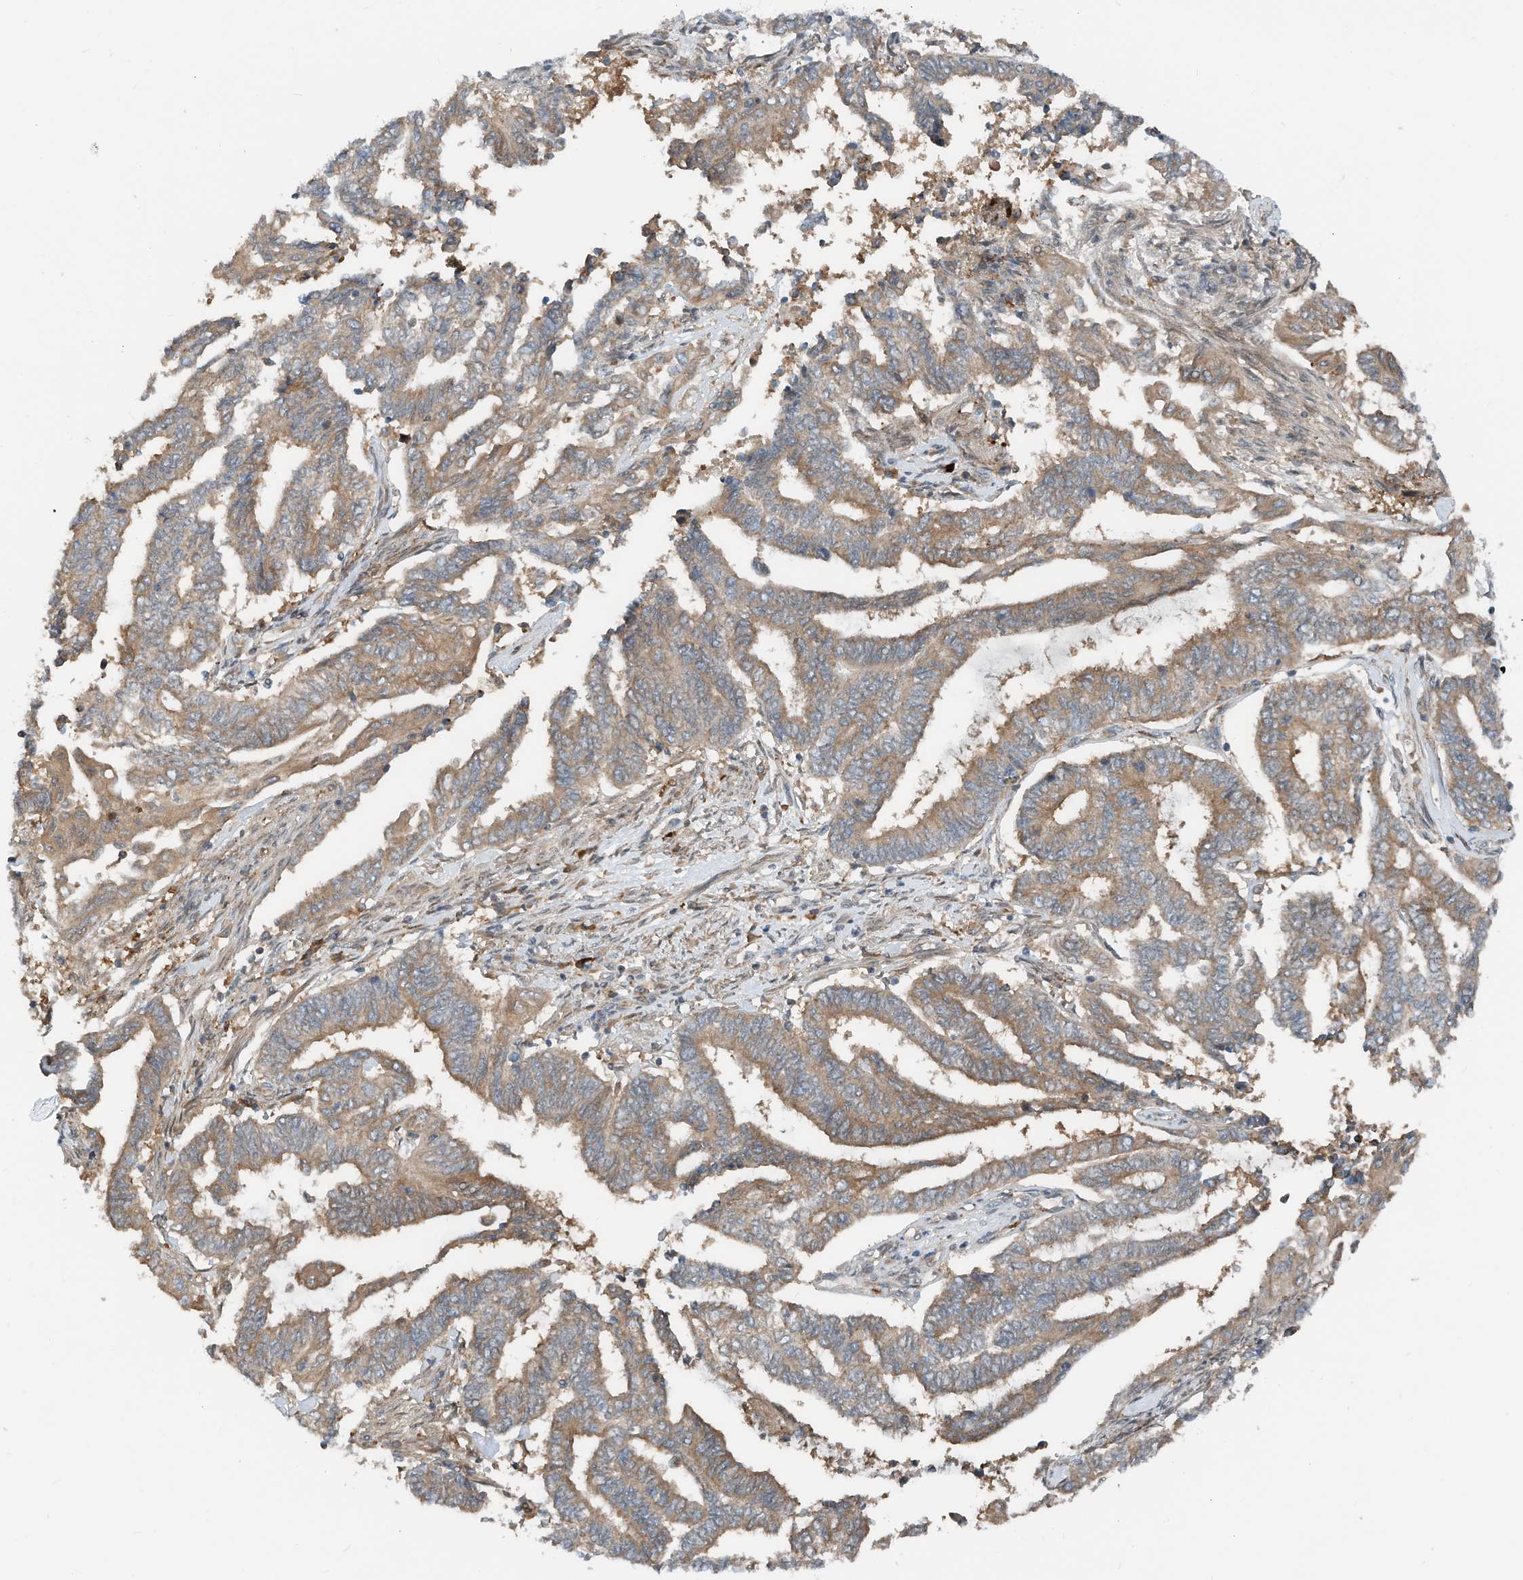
{"staining": {"intensity": "moderate", "quantity": "25%-75%", "location": "cytoplasmic/membranous"}, "tissue": "endometrial cancer", "cell_type": "Tumor cells", "image_type": "cancer", "snomed": [{"axis": "morphology", "description": "Adenocarcinoma, NOS"}, {"axis": "topography", "description": "Uterus"}, {"axis": "topography", "description": "Endometrium"}], "caption": "High-magnification brightfield microscopy of endometrial adenocarcinoma stained with DAB (brown) and counterstained with hematoxylin (blue). tumor cells exhibit moderate cytoplasmic/membranous staining is seen in approximately25%-75% of cells. The staining was performed using DAB (3,3'-diaminobenzidine) to visualize the protein expression in brown, while the nuclei were stained in blue with hematoxylin (Magnification: 20x).", "gene": "RMND1", "patient": {"sex": "female", "age": 70}}